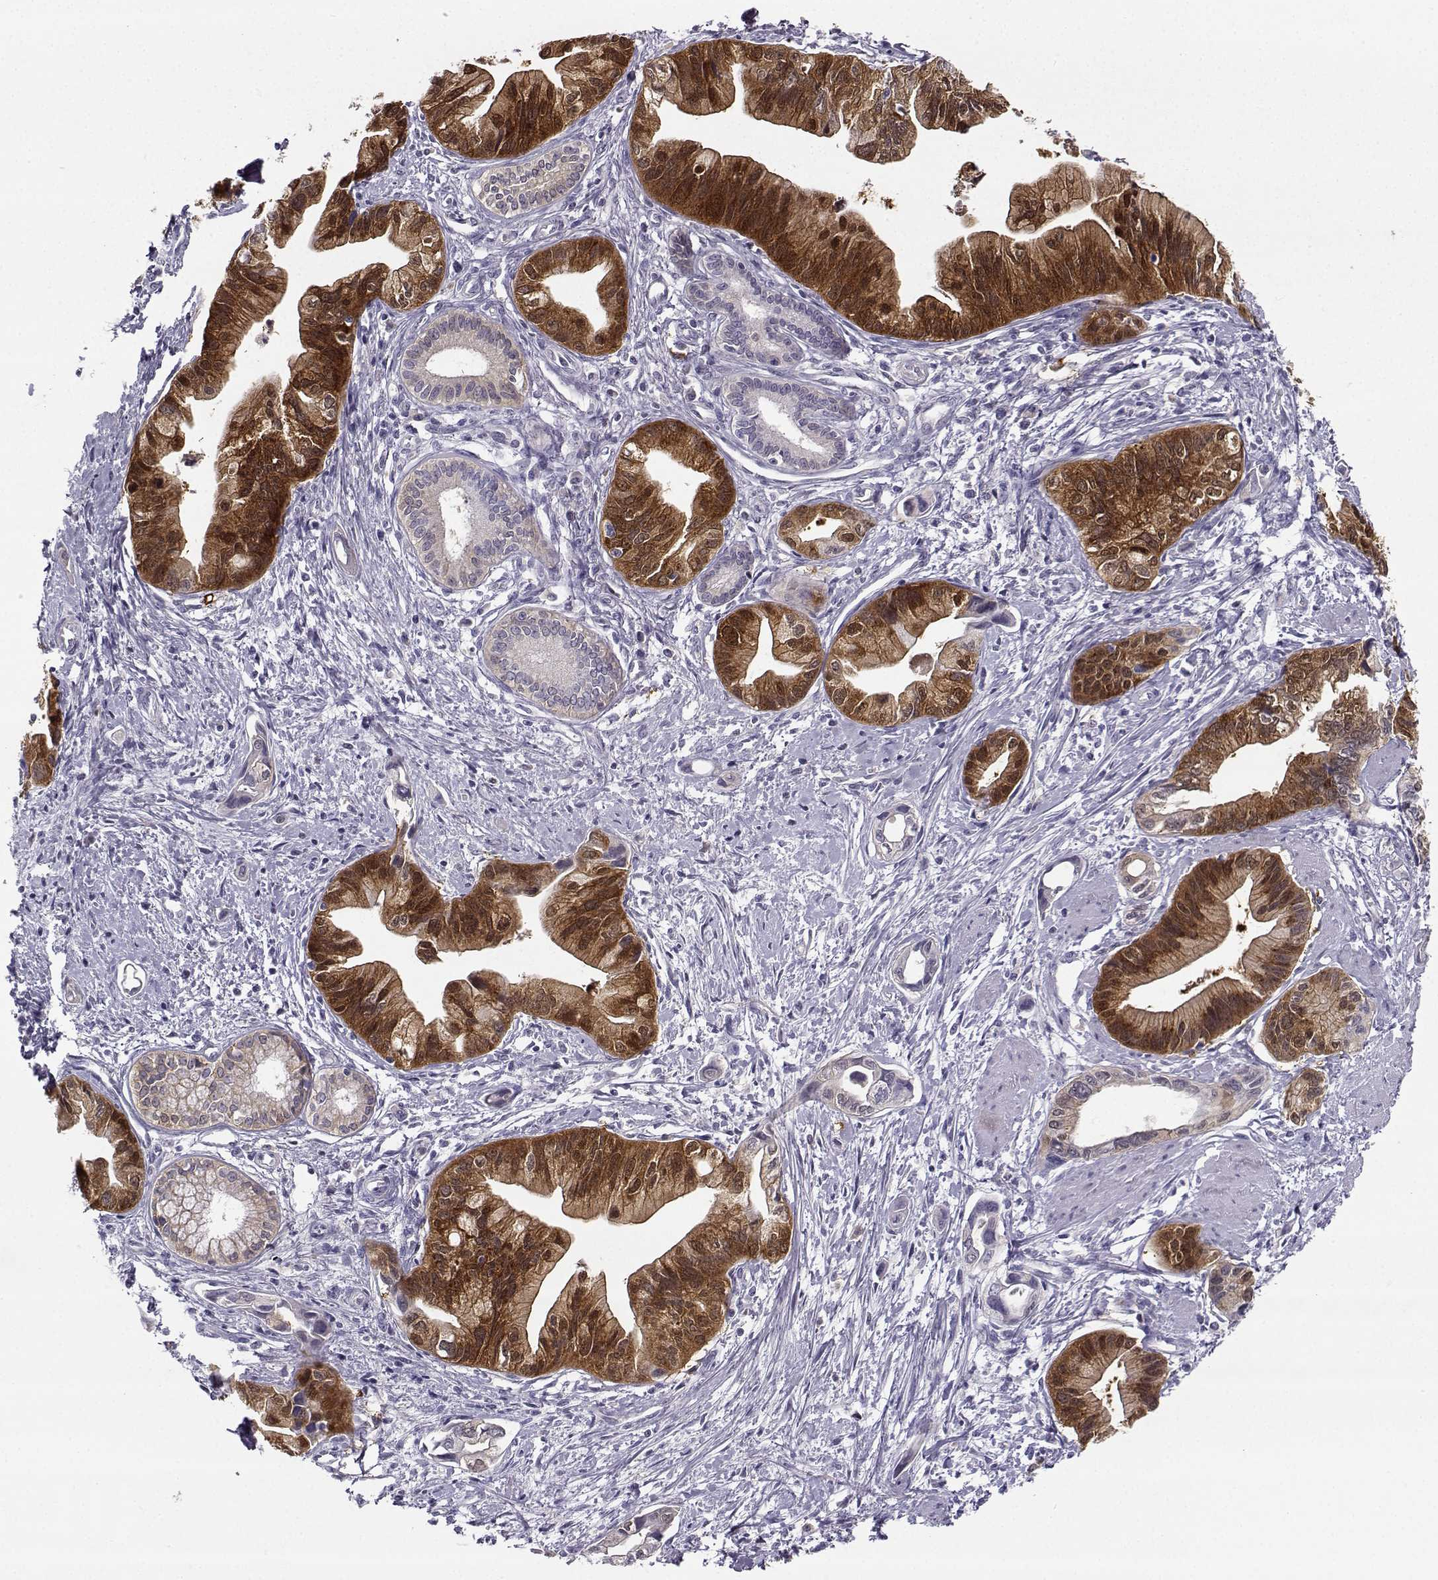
{"staining": {"intensity": "strong", "quantity": "25%-75%", "location": "cytoplasmic/membranous"}, "tissue": "pancreatic cancer", "cell_type": "Tumor cells", "image_type": "cancer", "snomed": [{"axis": "morphology", "description": "Adenocarcinoma, NOS"}, {"axis": "topography", "description": "Pancreas"}], "caption": "Human pancreatic adenocarcinoma stained with a brown dye reveals strong cytoplasmic/membranous positive expression in about 25%-75% of tumor cells.", "gene": "NQO1", "patient": {"sex": "female", "age": 61}}